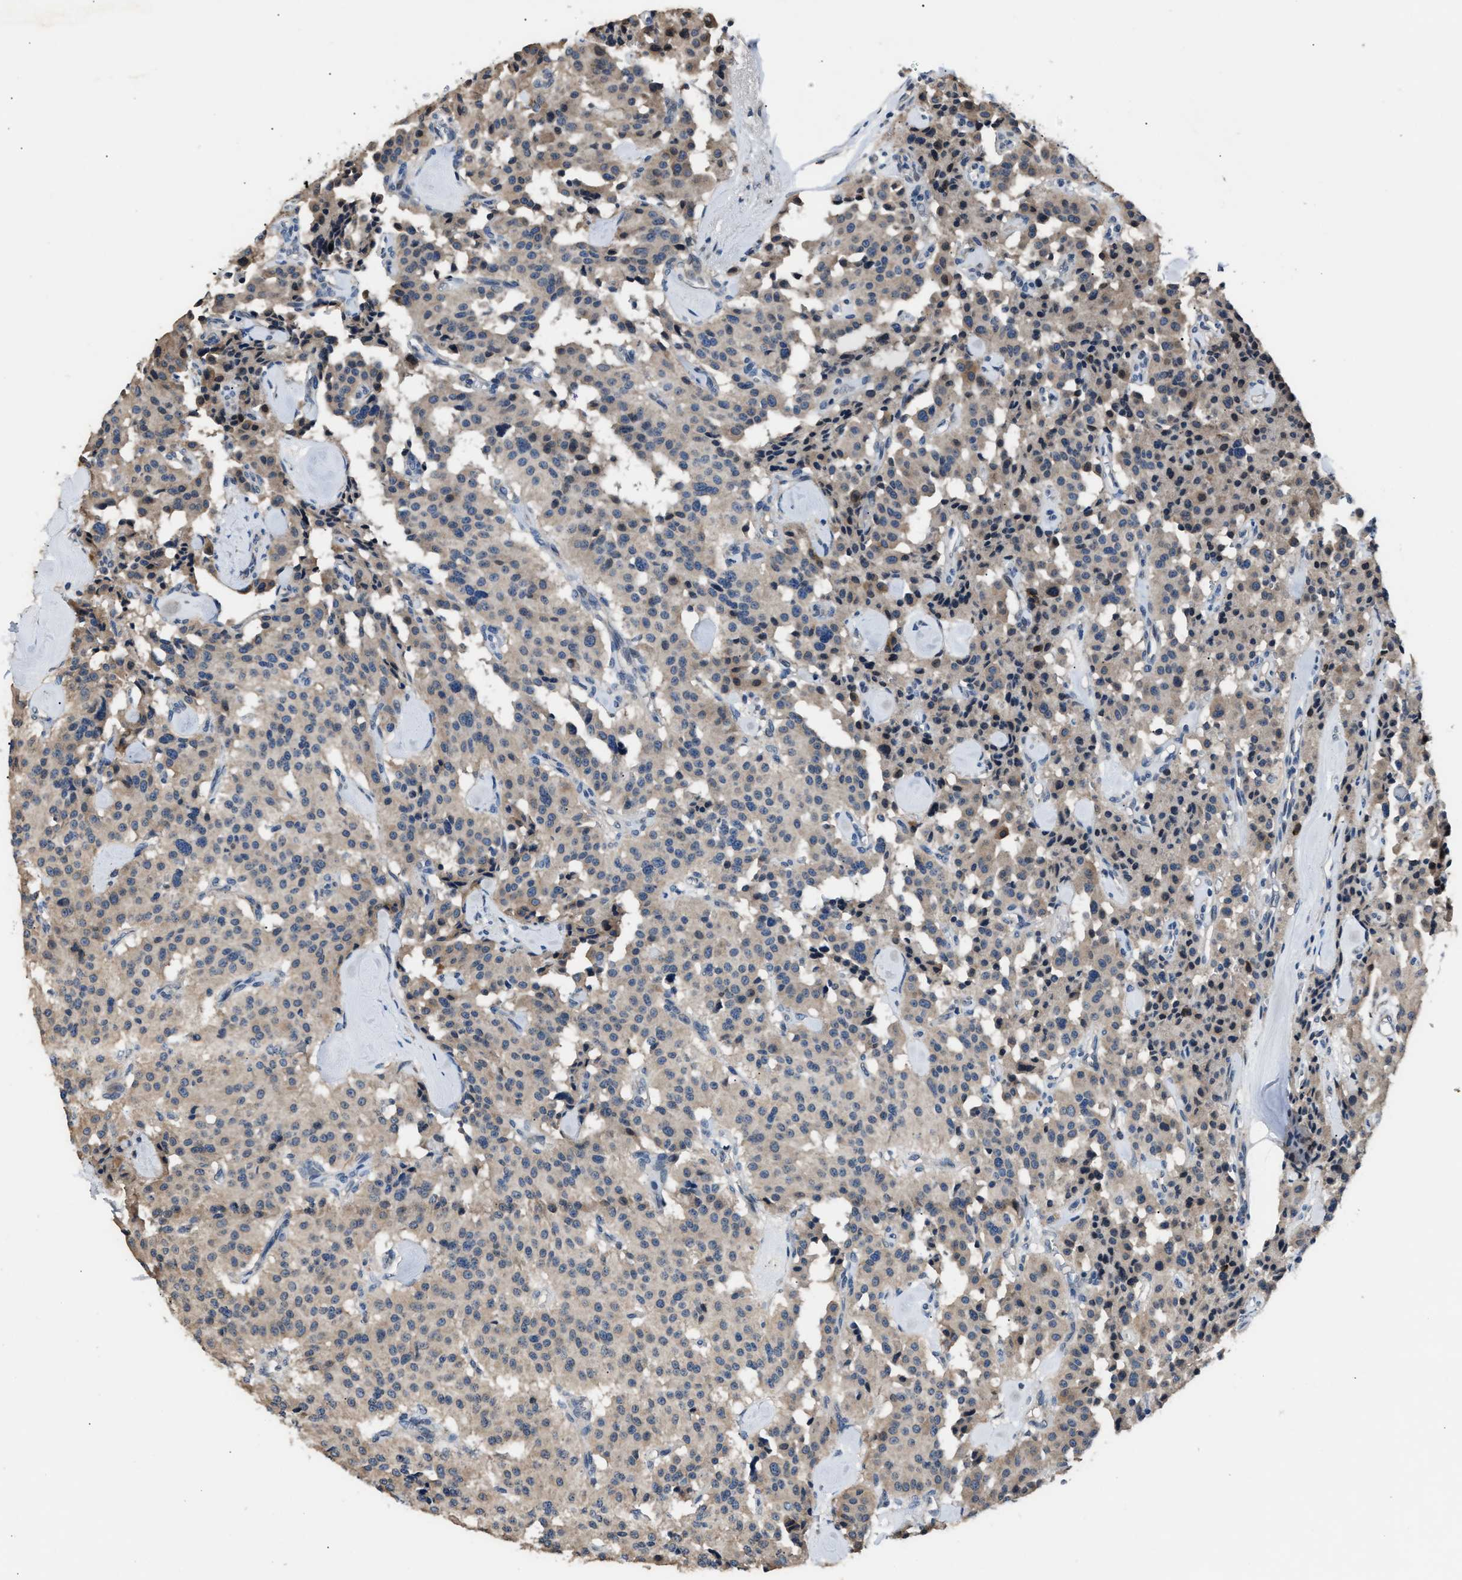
{"staining": {"intensity": "weak", "quantity": "25%-75%", "location": "cytoplasmic/membranous"}, "tissue": "carcinoid", "cell_type": "Tumor cells", "image_type": "cancer", "snomed": [{"axis": "morphology", "description": "Carcinoid, malignant, NOS"}, {"axis": "topography", "description": "Lung"}], "caption": "Malignant carcinoid stained with DAB (3,3'-diaminobenzidine) IHC shows low levels of weak cytoplasmic/membranous positivity in about 25%-75% of tumor cells.", "gene": "TNRC18", "patient": {"sex": "male", "age": 30}}